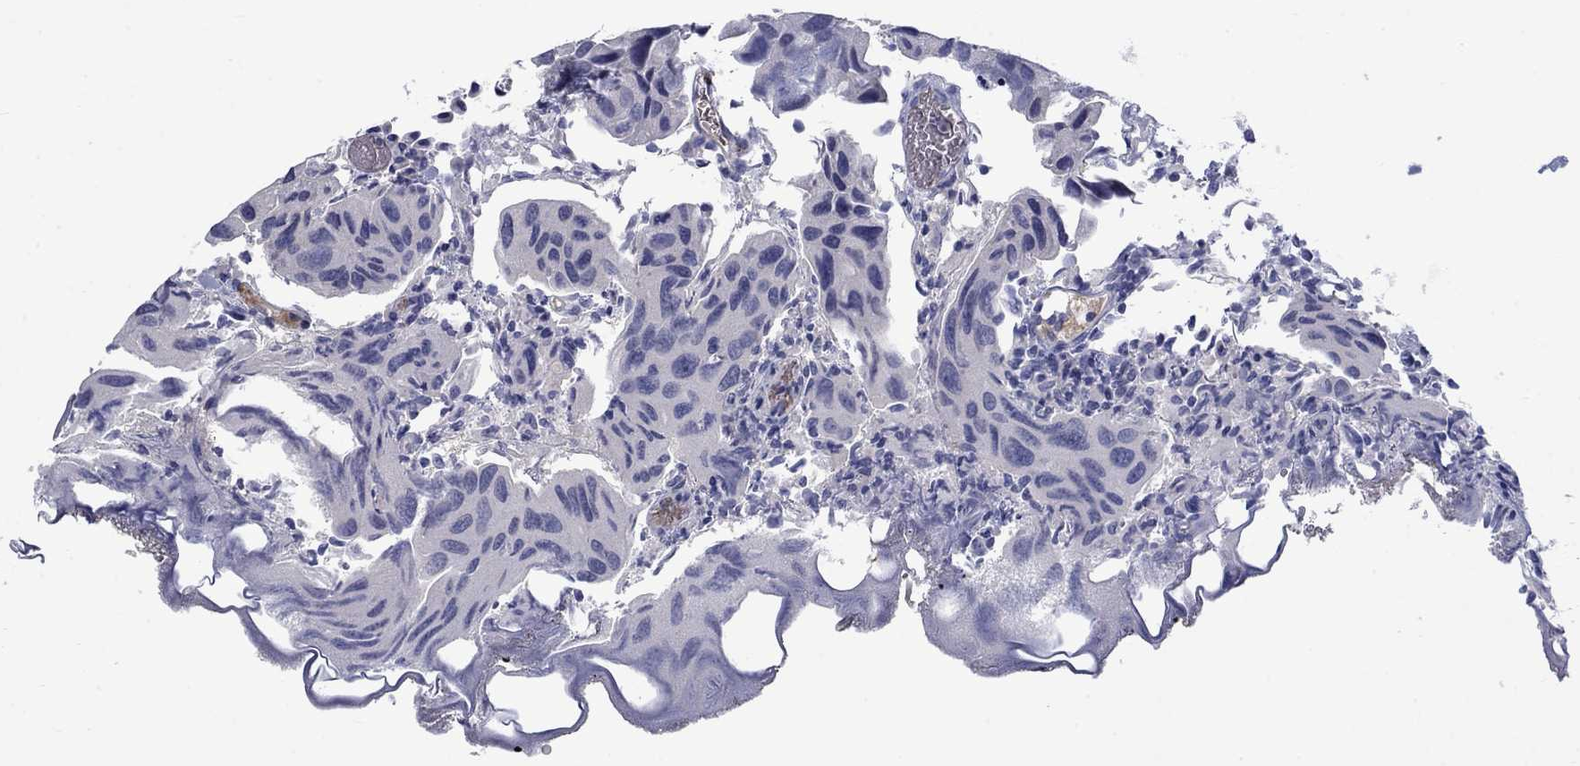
{"staining": {"intensity": "negative", "quantity": "none", "location": "none"}, "tissue": "urothelial cancer", "cell_type": "Tumor cells", "image_type": "cancer", "snomed": [{"axis": "morphology", "description": "Urothelial carcinoma, High grade"}, {"axis": "topography", "description": "Urinary bladder"}], "caption": "IHC image of urothelial cancer stained for a protein (brown), which demonstrates no positivity in tumor cells.", "gene": "NSMF", "patient": {"sex": "male", "age": 79}}